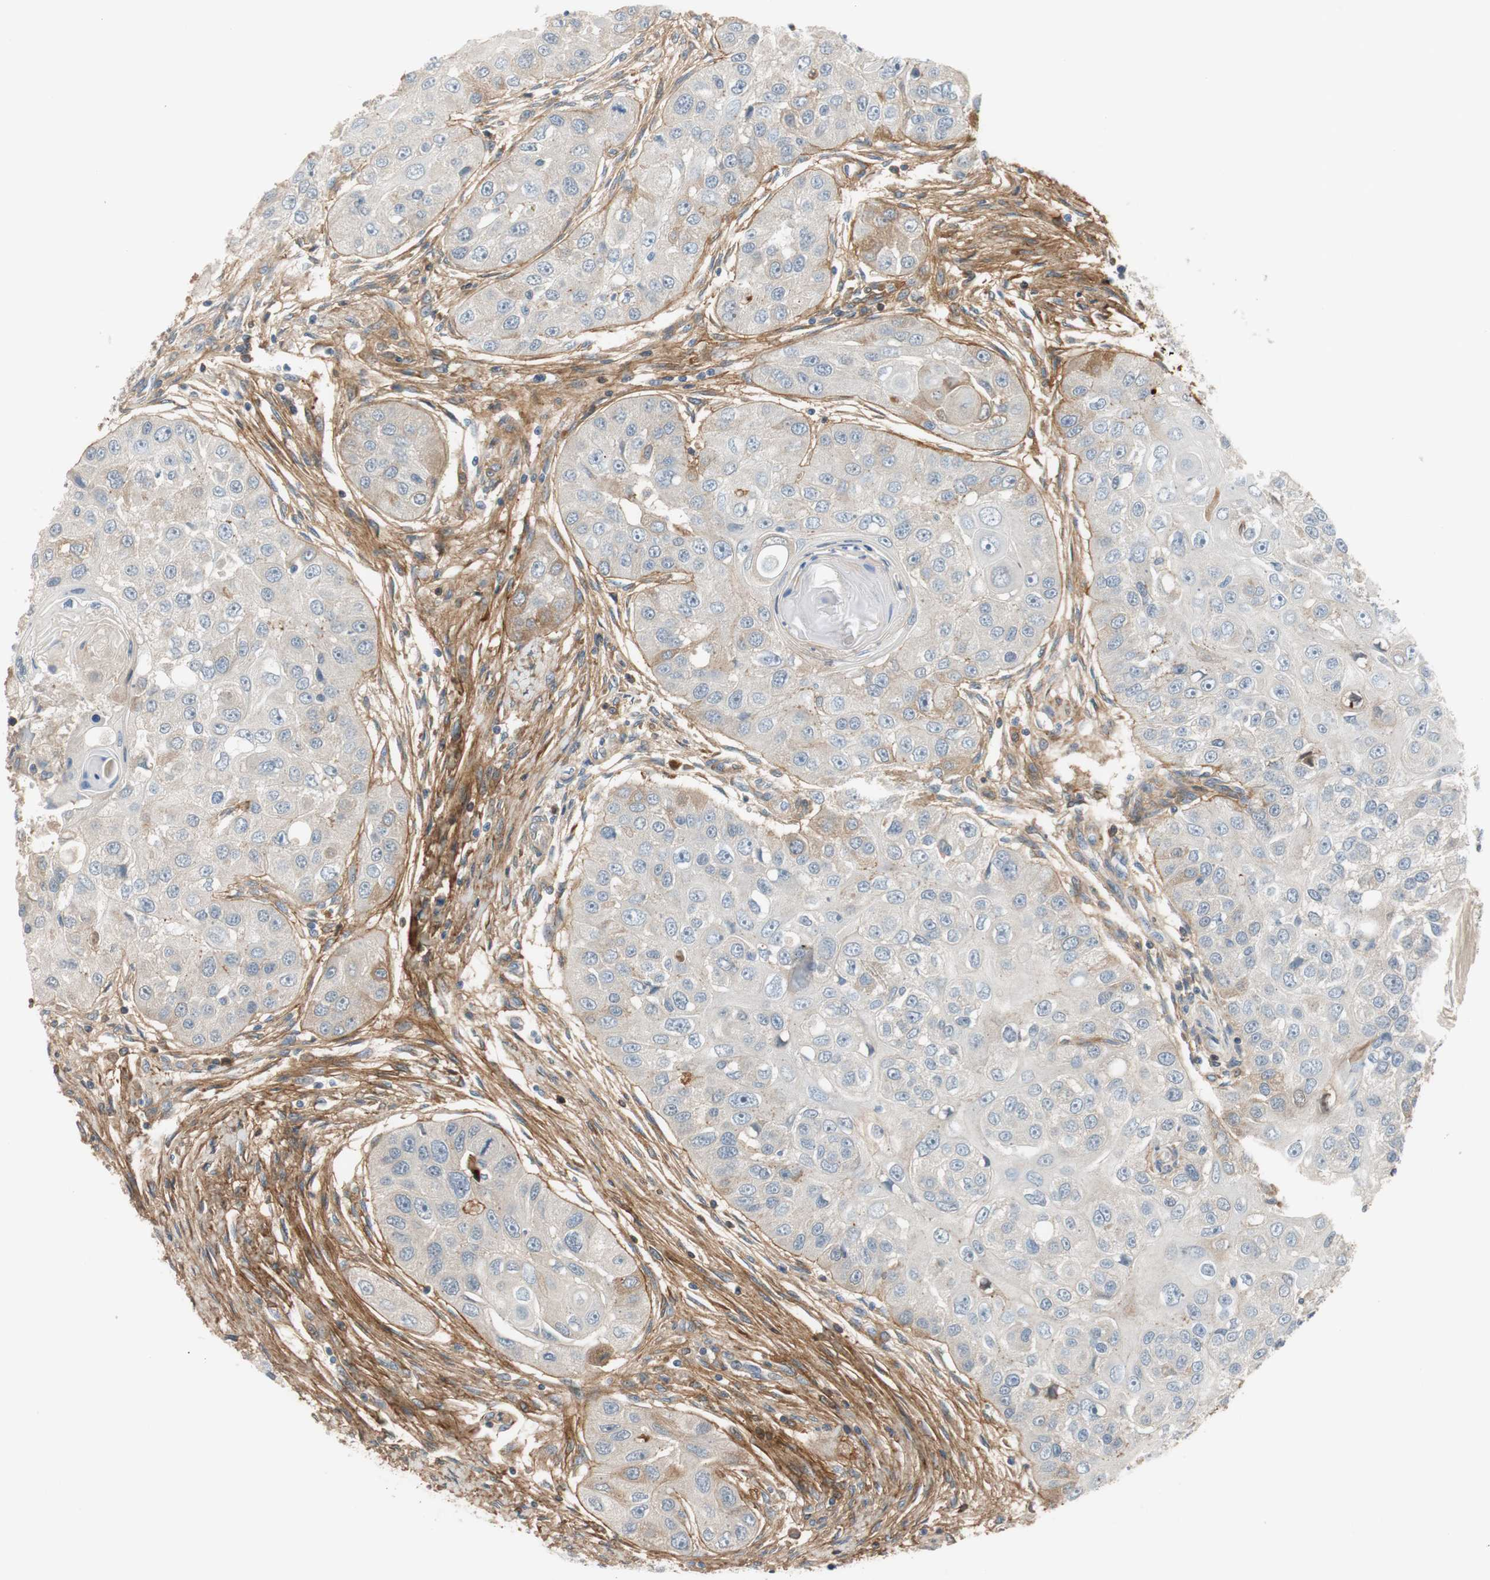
{"staining": {"intensity": "weak", "quantity": "25%-75%", "location": "cytoplasmic/membranous"}, "tissue": "head and neck cancer", "cell_type": "Tumor cells", "image_type": "cancer", "snomed": [{"axis": "morphology", "description": "Normal tissue, NOS"}, {"axis": "morphology", "description": "Squamous cell carcinoma, NOS"}, {"axis": "topography", "description": "Skeletal muscle"}, {"axis": "topography", "description": "Head-Neck"}], "caption": "Head and neck squamous cell carcinoma tissue demonstrates weak cytoplasmic/membranous expression in about 25%-75% of tumor cells, visualized by immunohistochemistry.", "gene": "COL12A1", "patient": {"sex": "male", "age": 51}}